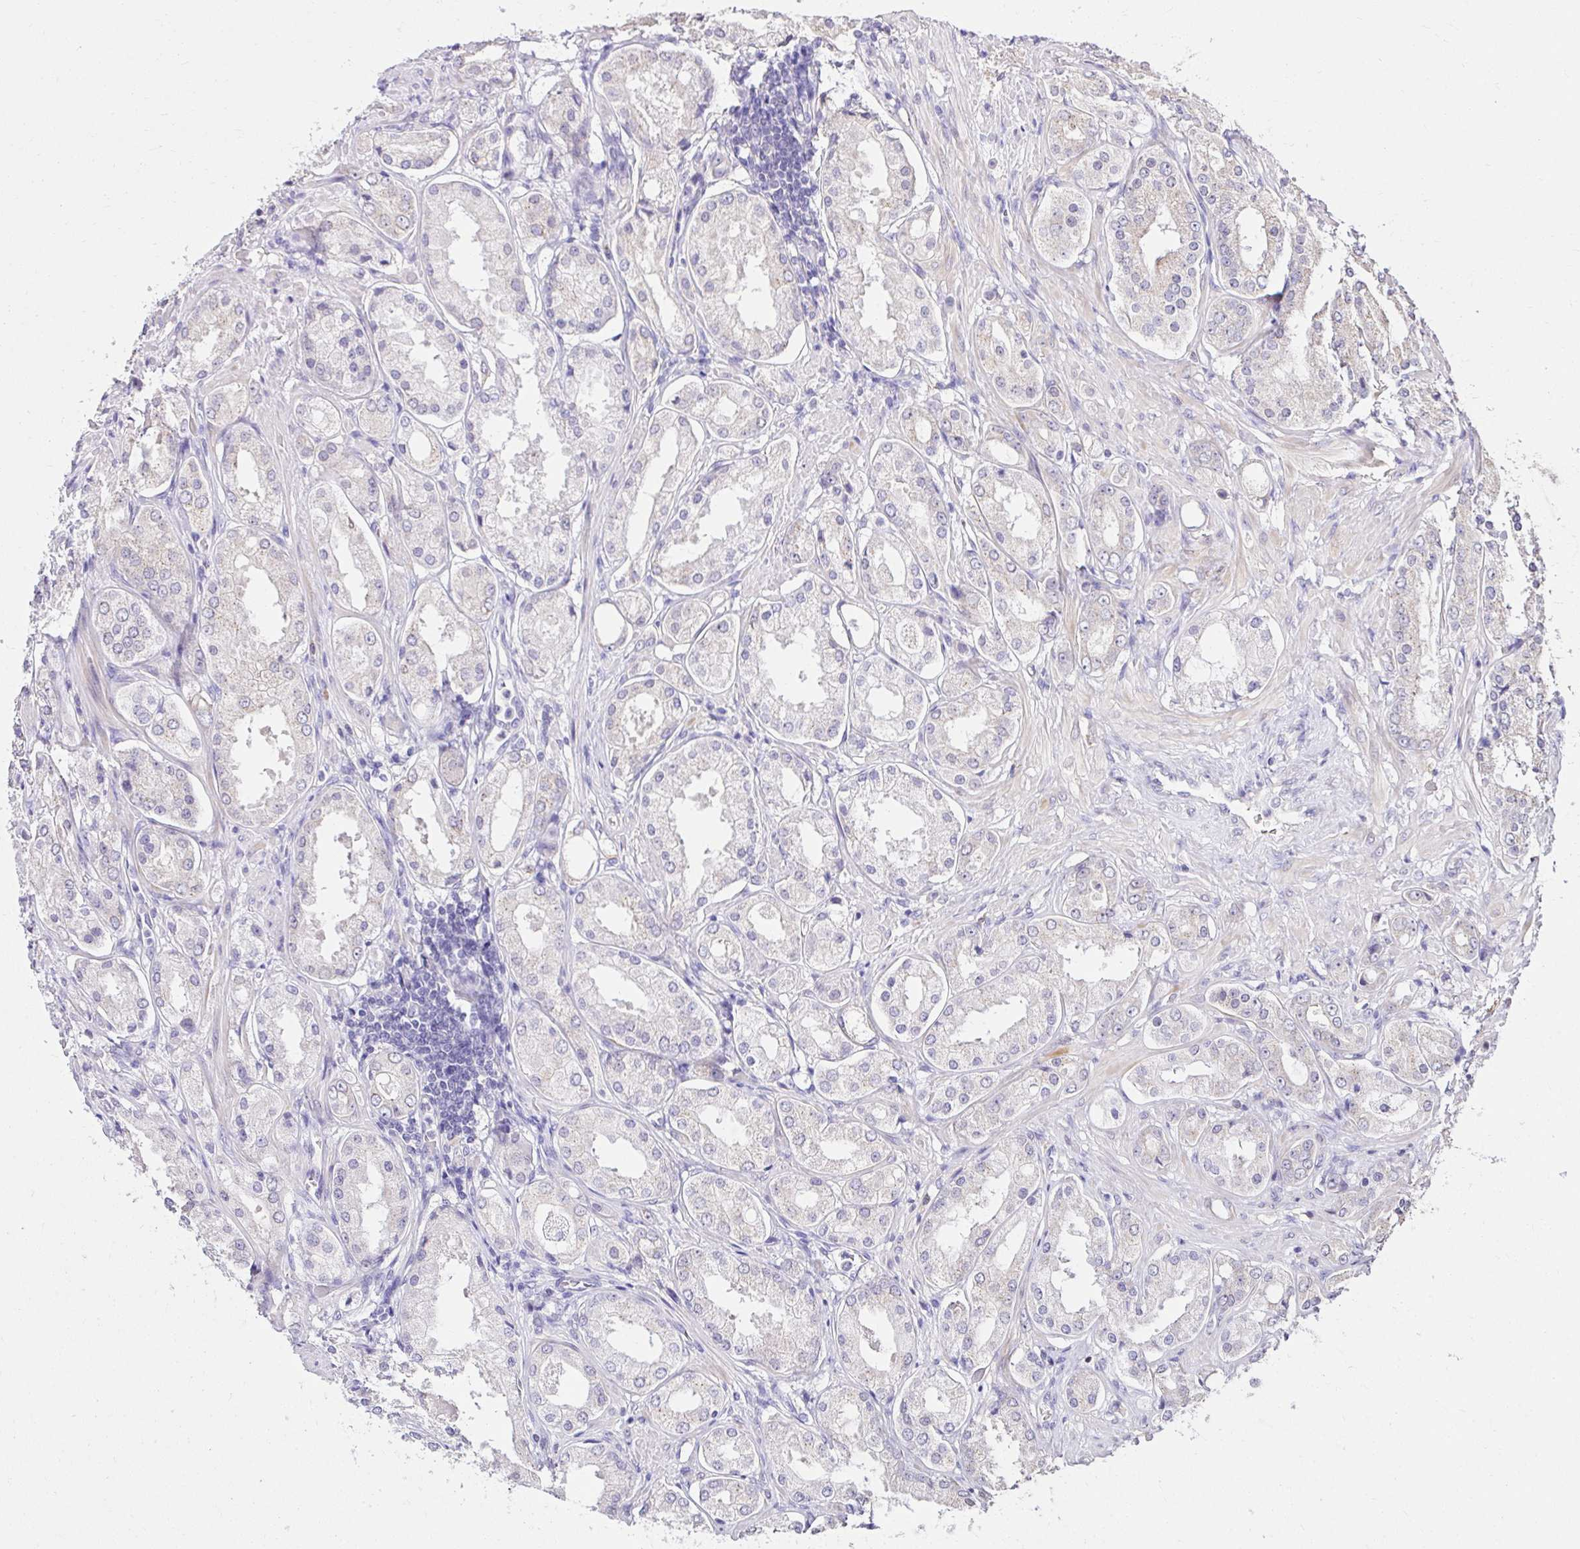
{"staining": {"intensity": "negative", "quantity": "none", "location": "none"}, "tissue": "prostate cancer", "cell_type": "Tumor cells", "image_type": "cancer", "snomed": [{"axis": "morphology", "description": "Adenocarcinoma, Low grade"}, {"axis": "topography", "description": "Prostate"}], "caption": "Adenocarcinoma (low-grade) (prostate) was stained to show a protein in brown. There is no significant positivity in tumor cells. (DAB (3,3'-diaminobenzidine) IHC with hematoxylin counter stain).", "gene": "KIAA1210", "patient": {"sex": "male", "age": 68}}